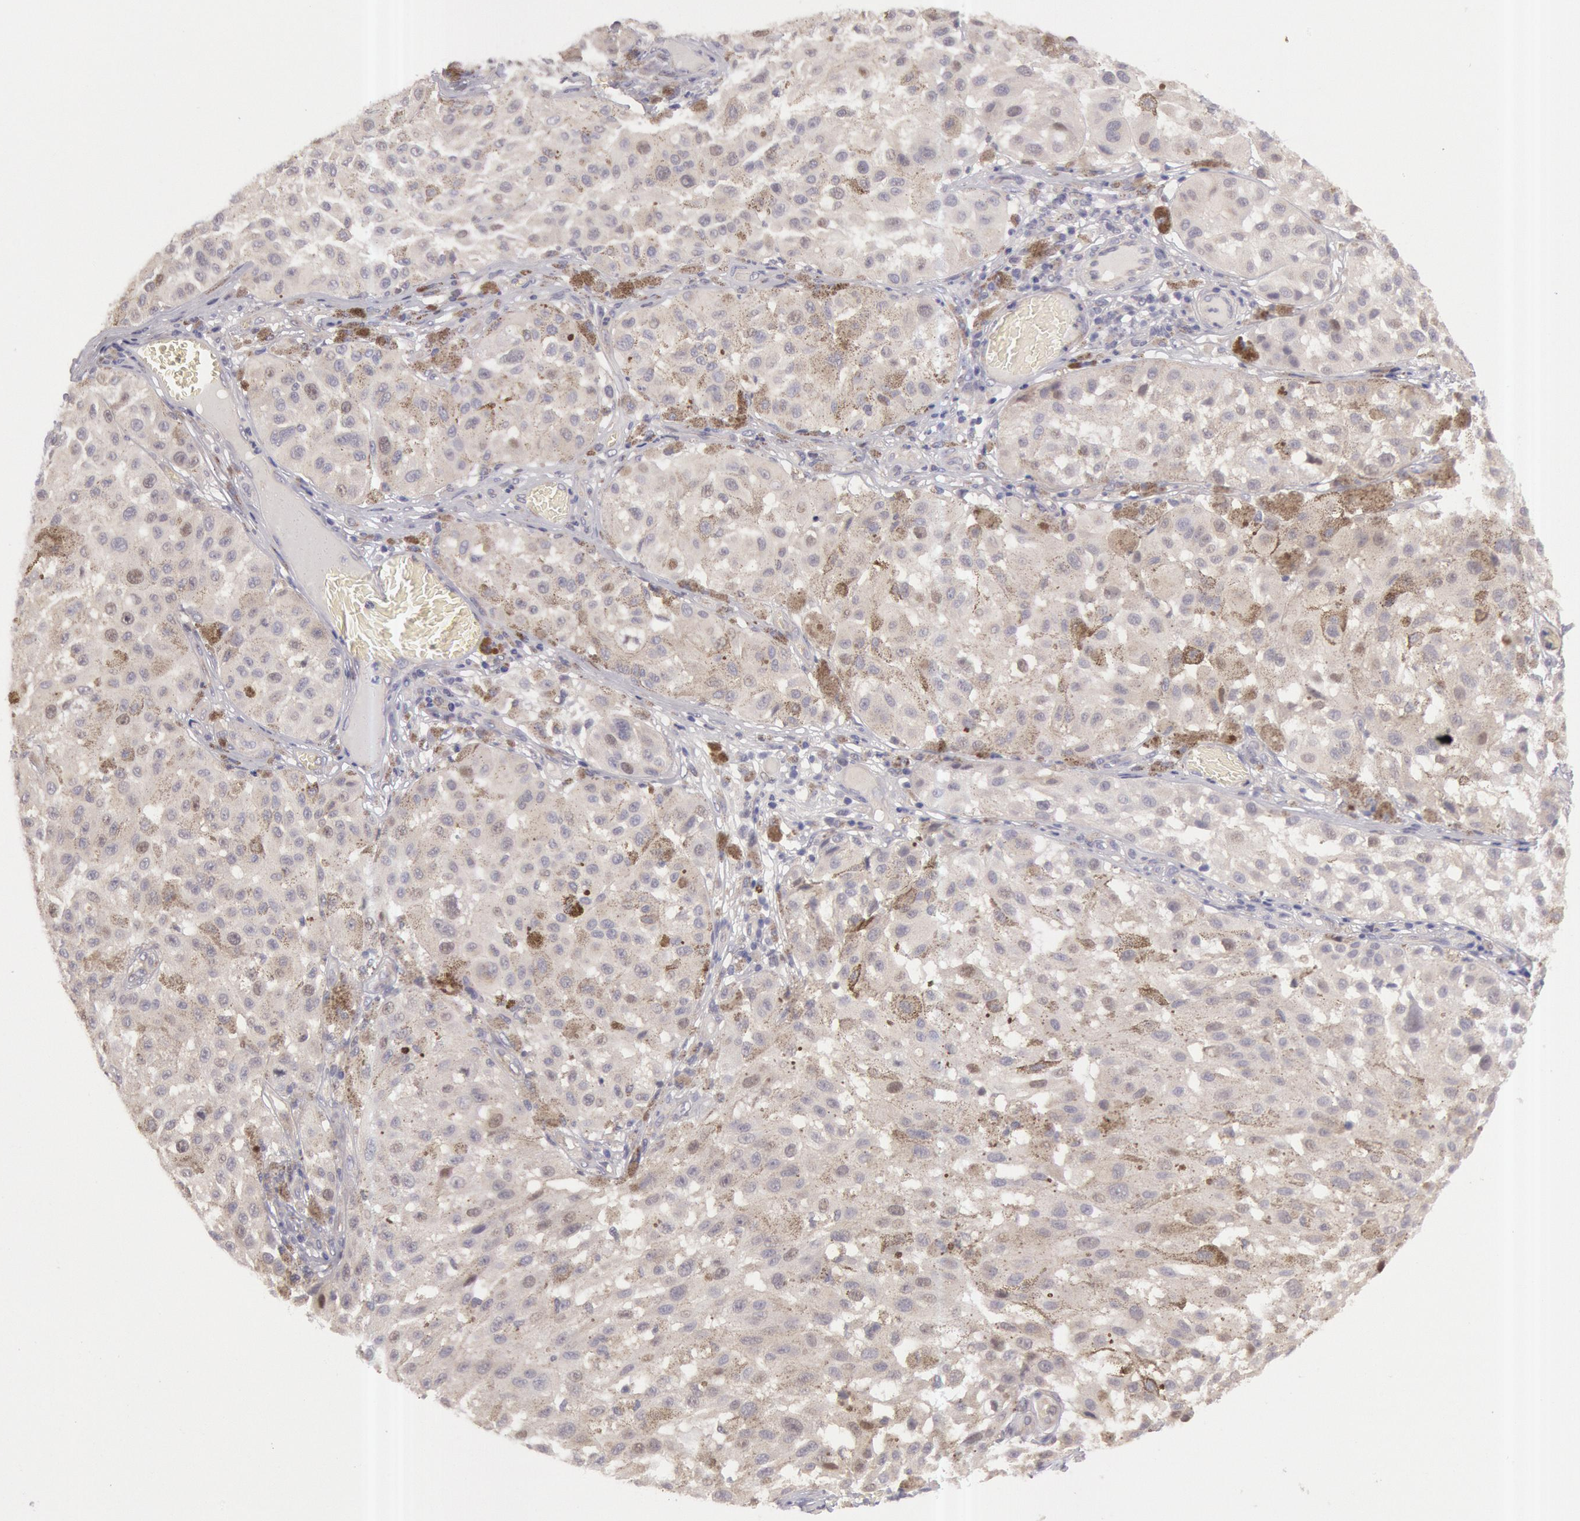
{"staining": {"intensity": "negative", "quantity": "none", "location": "none"}, "tissue": "melanoma", "cell_type": "Tumor cells", "image_type": "cancer", "snomed": [{"axis": "morphology", "description": "Malignant melanoma, NOS"}, {"axis": "topography", "description": "Skin"}], "caption": "Immunohistochemistry (IHC) of melanoma displays no positivity in tumor cells.", "gene": "AMOTL1", "patient": {"sex": "female", "age": 64}}